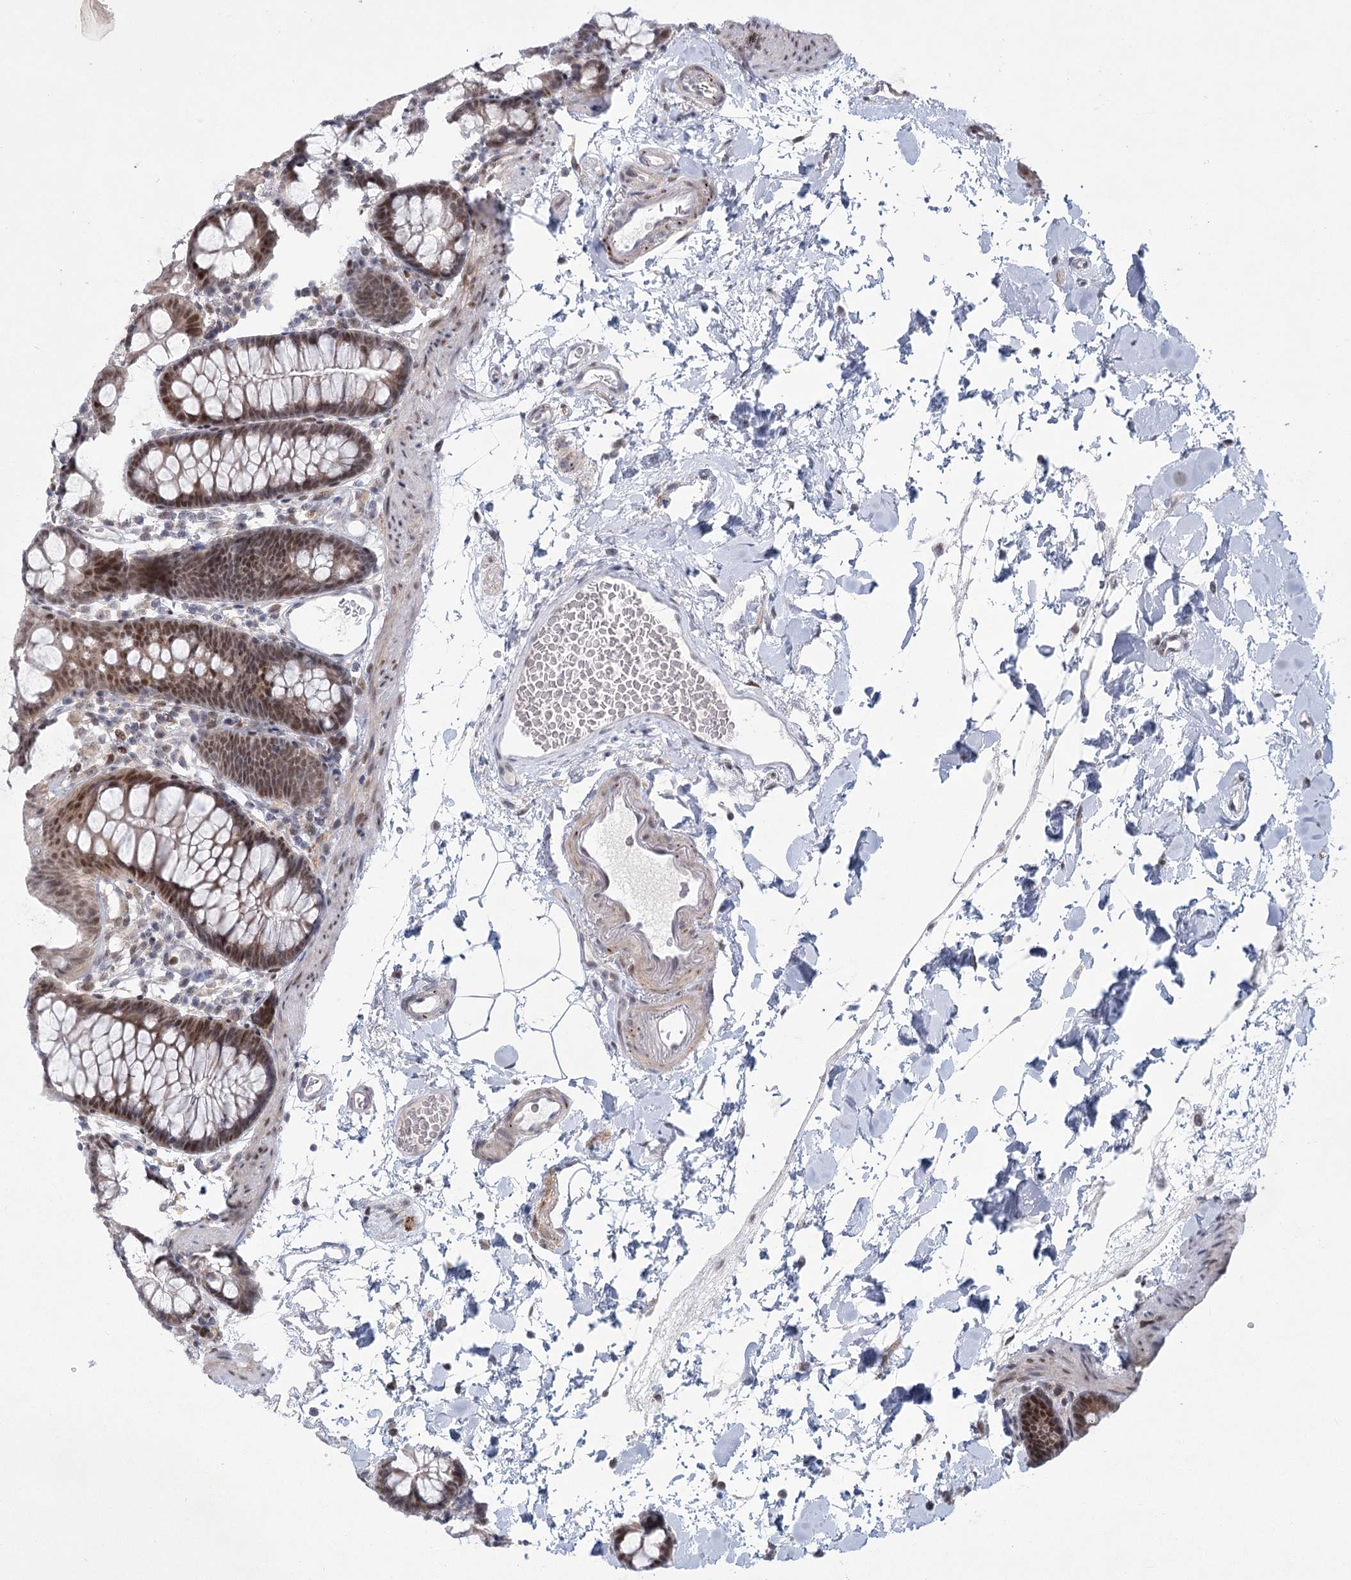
{"staining": {"intensity": "weak", "quantity": ">75%", "location": "cytoplasmic/membranous"}, "tissue": "colon", "cell_type": "Endothelial cells", "image_type": "normal", "snomed": [{"axis": "morphology", "description": "Normal tissue, NOS"}, {"axis": "topography", "description": "Colon"}], "caption": "Immunohistochemical staining of normal human colon reveals weak cytoplasmic/membranous protein positivity in about >75% of endothelial cells.", "gene": "CIB4", "patient": {"sex": "male", "age": 75}}